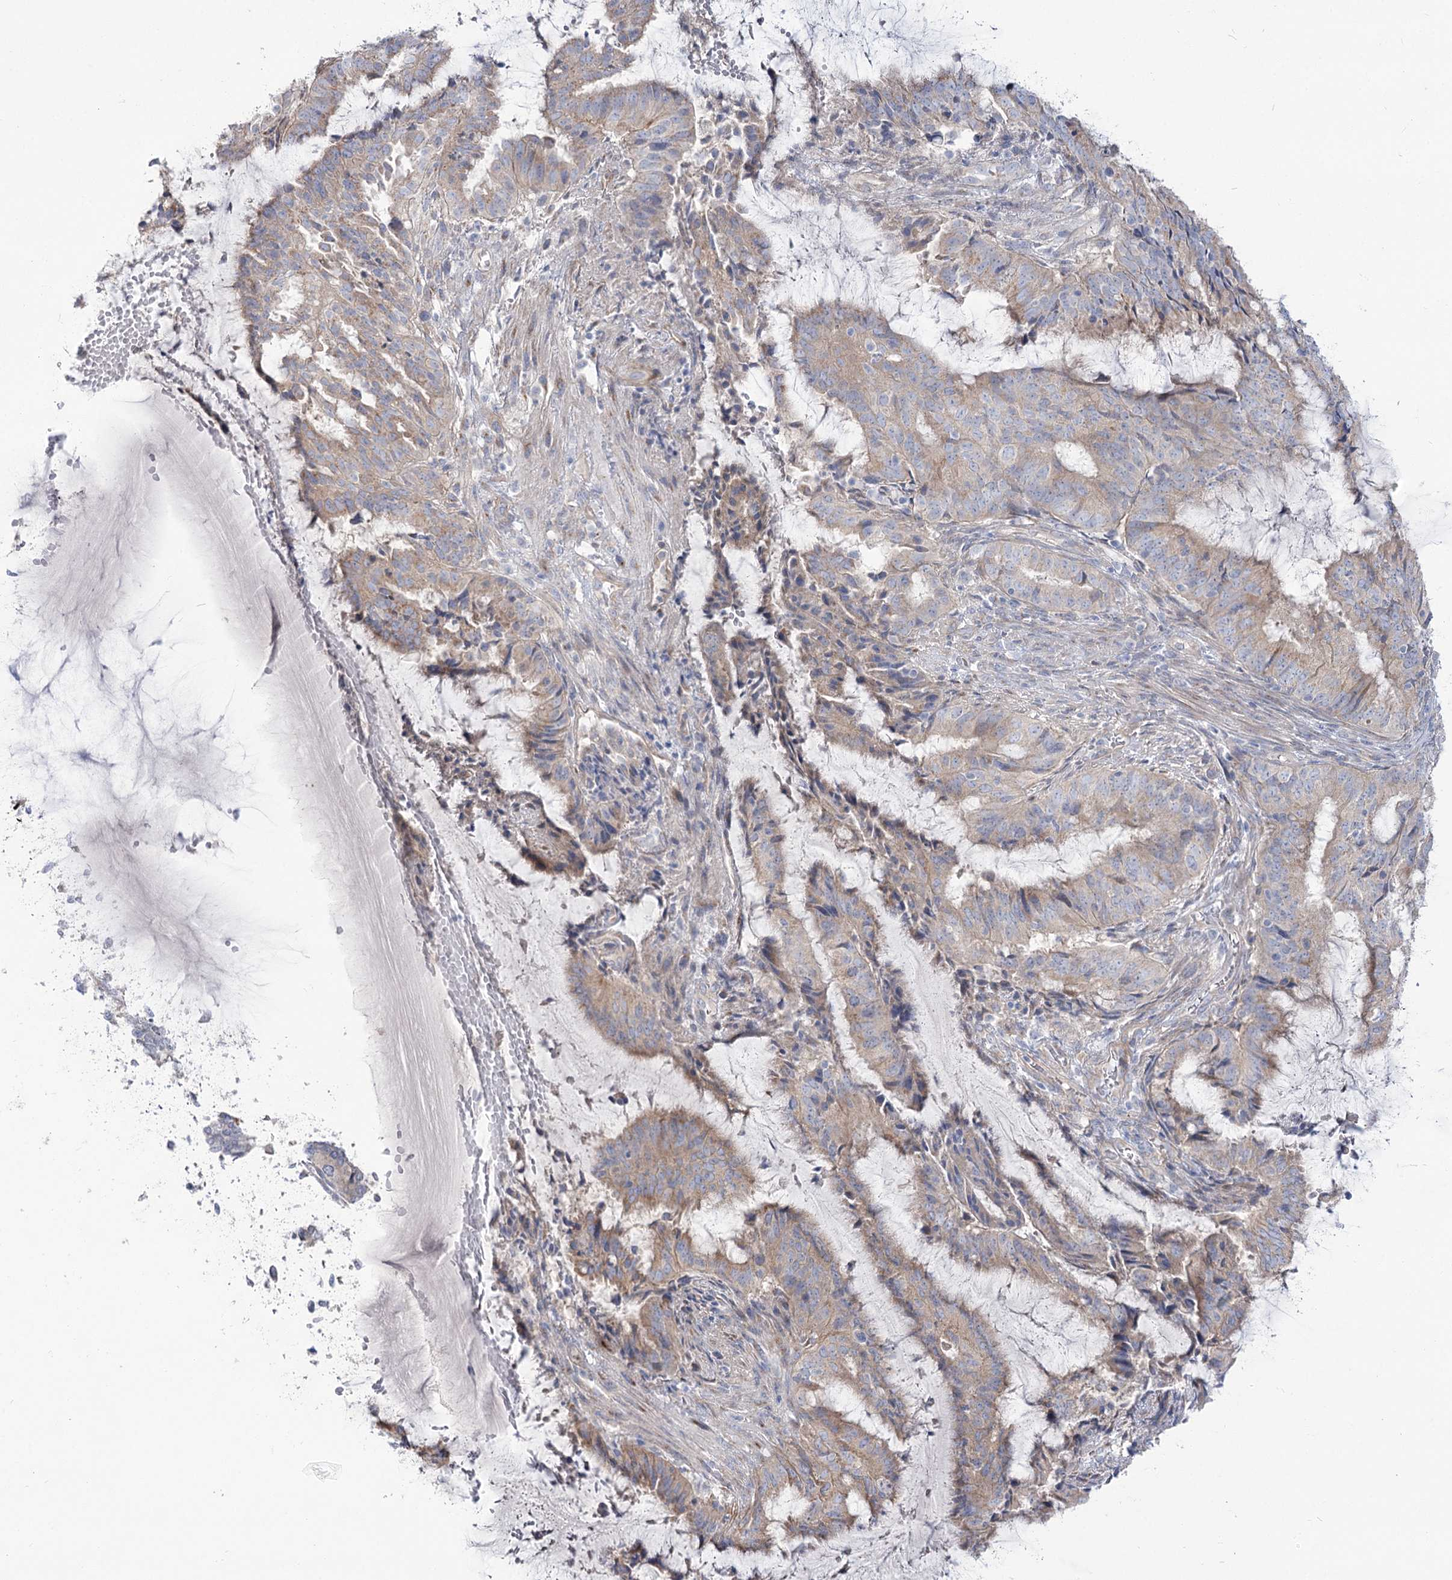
{"staining": {"intensity": "weak", "quantity": "<25%", "location": "cytoplasmic/membranous"}, "tissue": "endometrial cancer", "cell_type": "Tumor cells", "image_type": "cancer", "snomed": [{"axis": "morphology", "description": "Adenocarcinoma, NOS"}, {"axis": "topography", "description": "Endometrium"}], "caption": "Tumor cells are negative for brown protein staining in adenocarcinoma (endometrial).", "gene": "SUOX", "patient": {"sex": "female", "age": 51}}